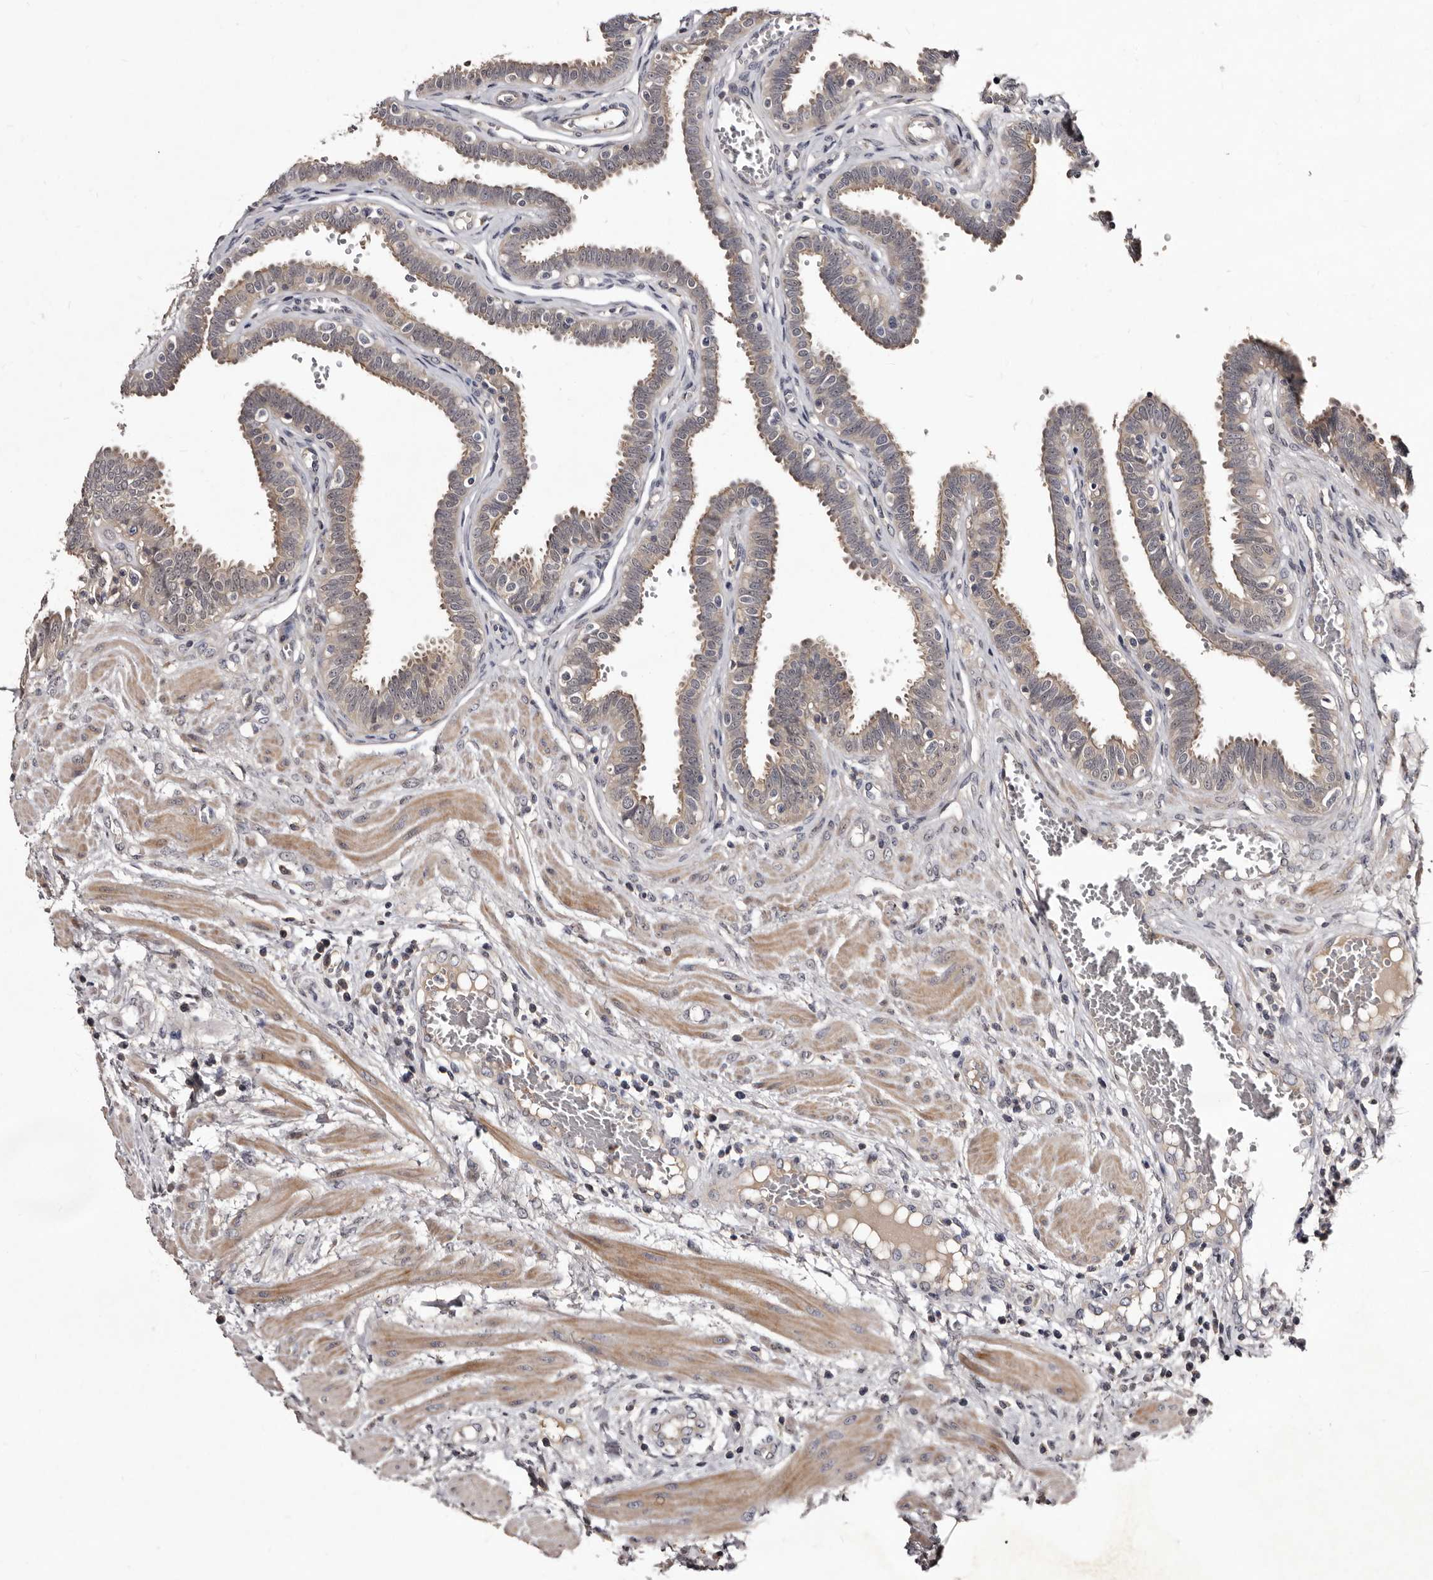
{"staining": {"intensity": "weak", "quantity": "25%-75%", "location": "cytoplasmic/membranous"}, "tissue": "fallopian tube", "cell_type": "Glandular cells", "image_type": "normal", "snomed": [{"axis": "morphology", "description": "Normal tissue, NOS"}, {"axis": "topography", "description": "Fallopian tube"}], "caption": "Immunohistochemical staining of benign human fallopian tube displays 25%-75% levels of weak cytoplasmic/membranous protein positivity in about 25%-75% of glandular cells.", "gene": "LANCL2", "patient": {"sex": "female", "age": 32}}